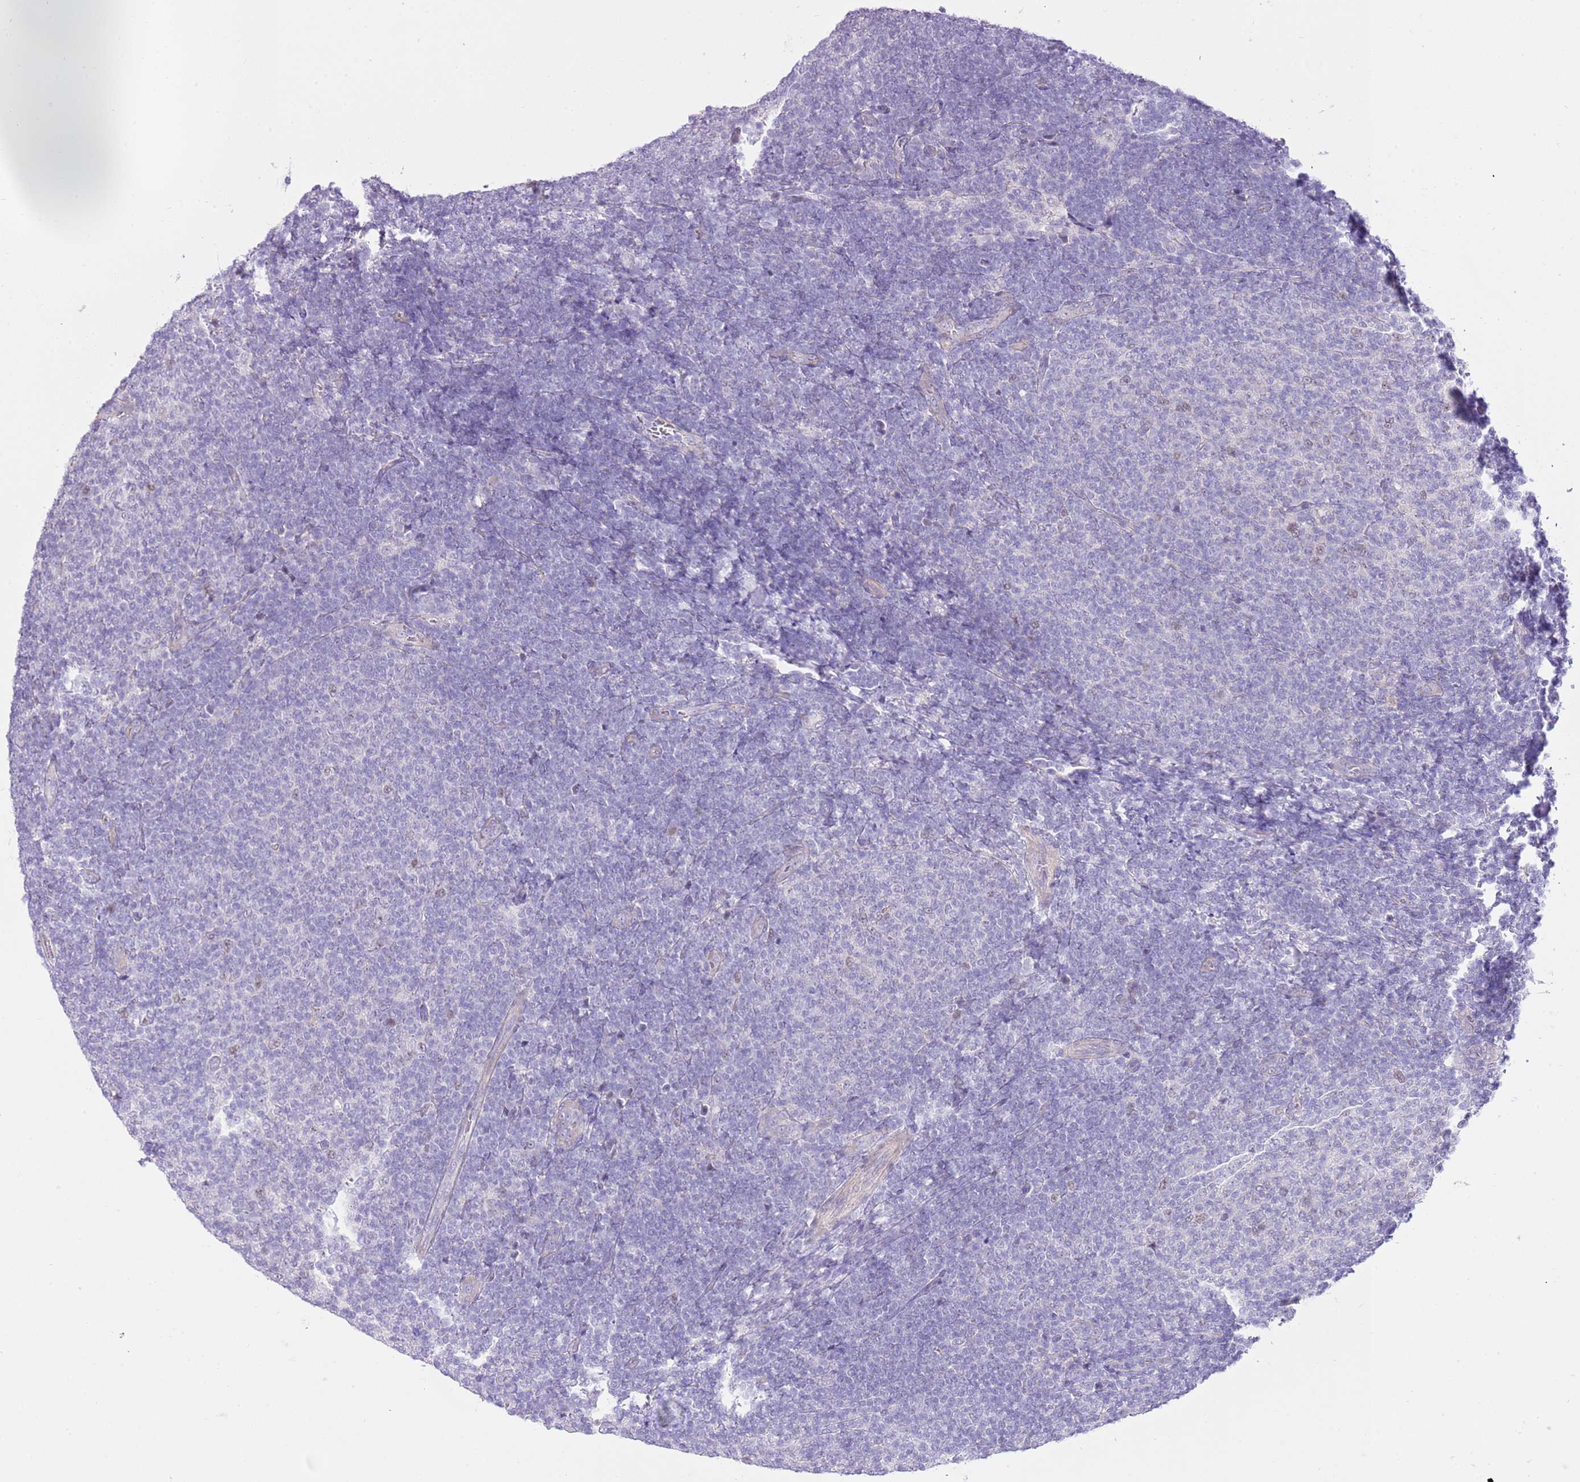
{"staining": {"intensity": "negative", "quantity": "none", "location": "none"}, "tissue": "lymphoma", "cell_type": "Tumor cells", "image_type": "cancer", "snomed": [{"axis": "morphology", "description": "Malignant lymphoma, non-Hodgkin's type, Low grade"}, {"axis": "topography", "description": "Lymph node"}], "caption": "Human lymphoma stained for a protein using IHC reveals no staining in tumor cells.", "gene": "FBRSL1", "patient": {"sex": "male", "age": 66}}